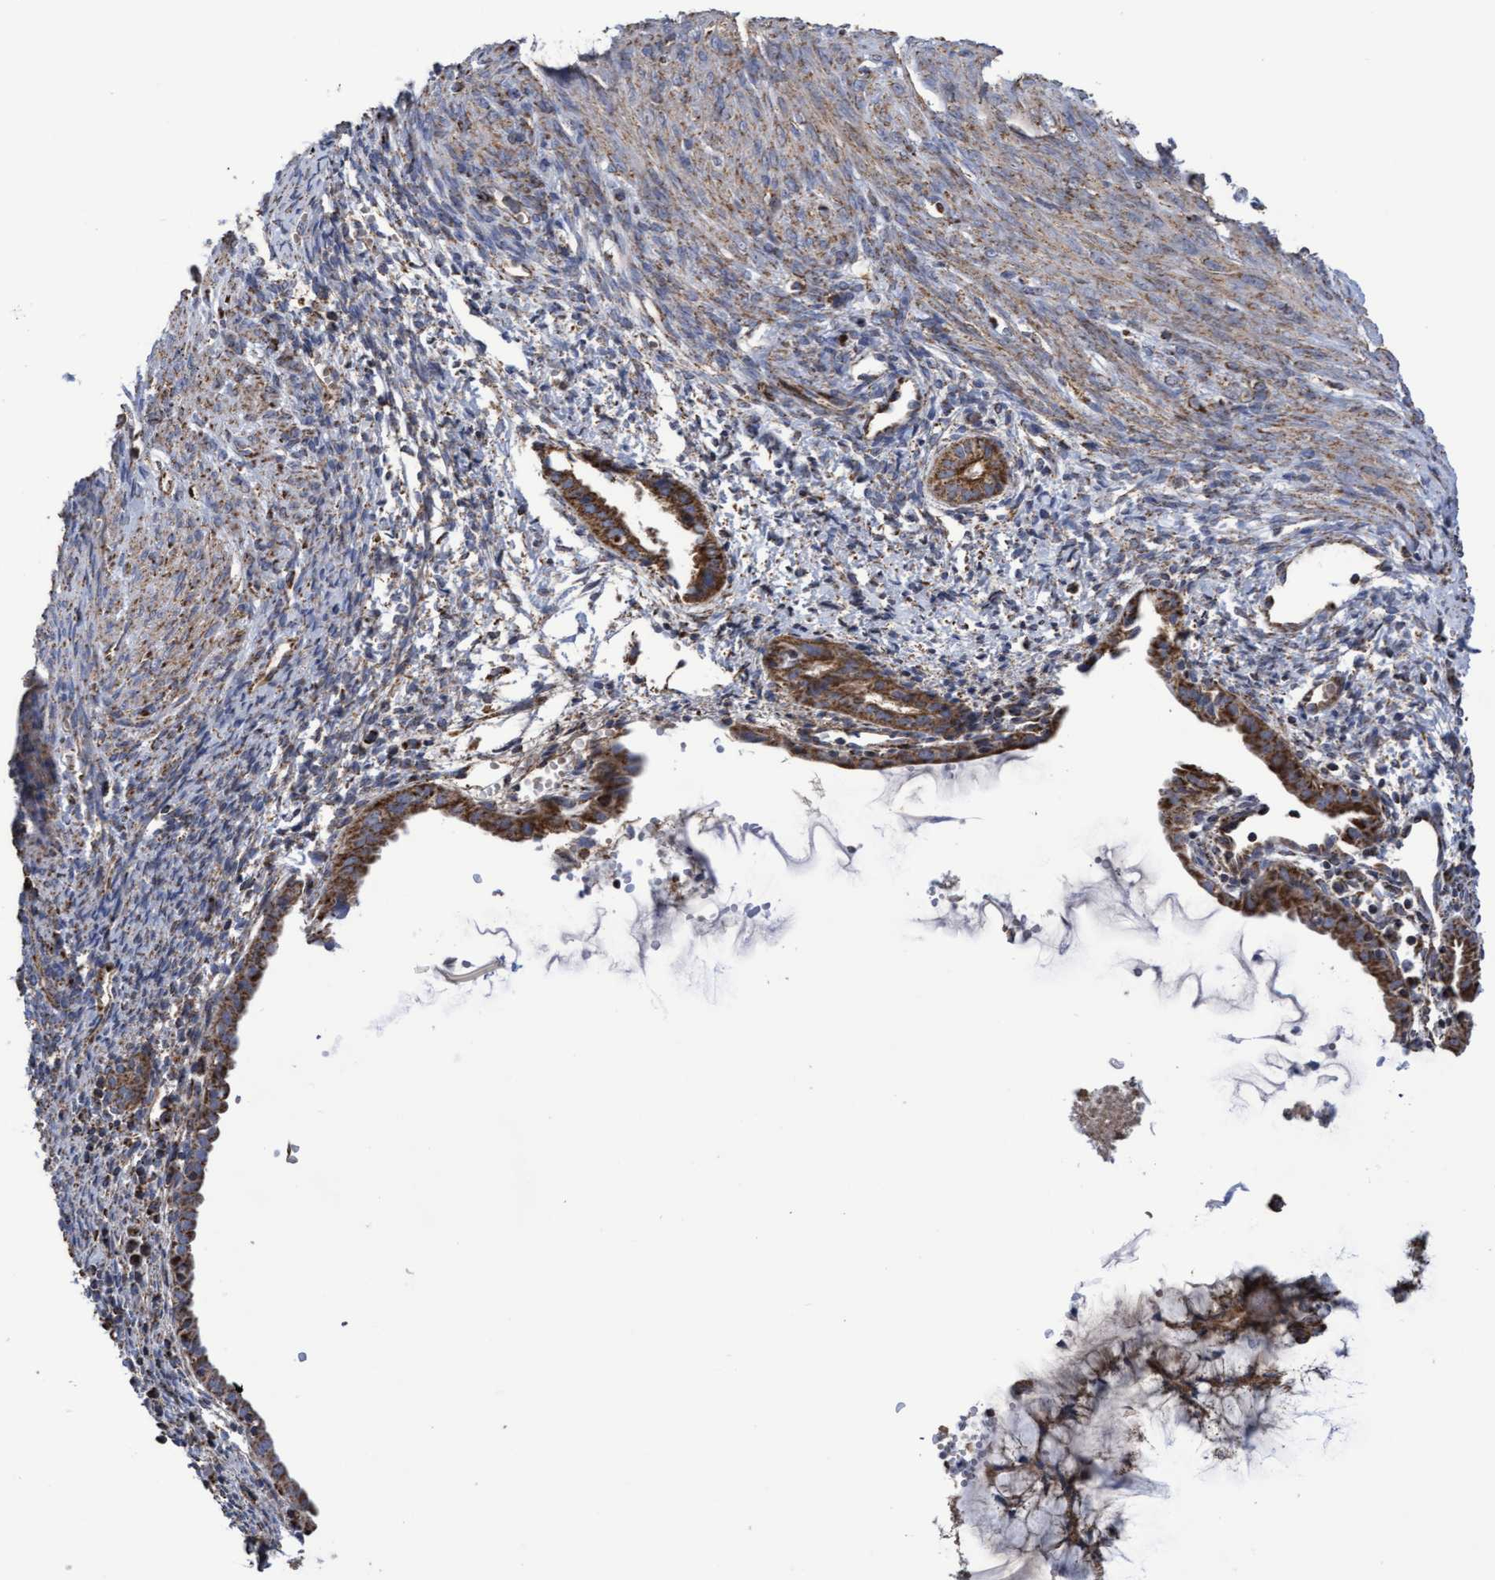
{"staining": {"intensity": "strong", "quantity": ">75%", "location": "cytoplasmic/membranous"}, "tissue": "cervical cancer", "cell_type": "Tumor cells", "image_type": "cancer", "snomed": [{"axis": "morphology", "description": "Normal tissue, NOS"}, {"axis": "morphology", "description": "Adenocarcinoma, NOS"}, {"axis": "topography", "description": "Cervix"}, {"axis": "topography", "description": "Endometrium"}], "caption": "Immunohistochemistry of cervical cancer (adenocarcinoma) reveals high levels of strong cytoplasmic/membranous expression in about >75% of tumor cells. The staining was performed using DAB (3,3'-diaminobenzidine) to visualize the protein expression in brown, while the nuclei were stained in blue with hematoxylin (Magnification: 20x).", "gene": "COBL", "patient": {"sex": "female", "age": 86}}